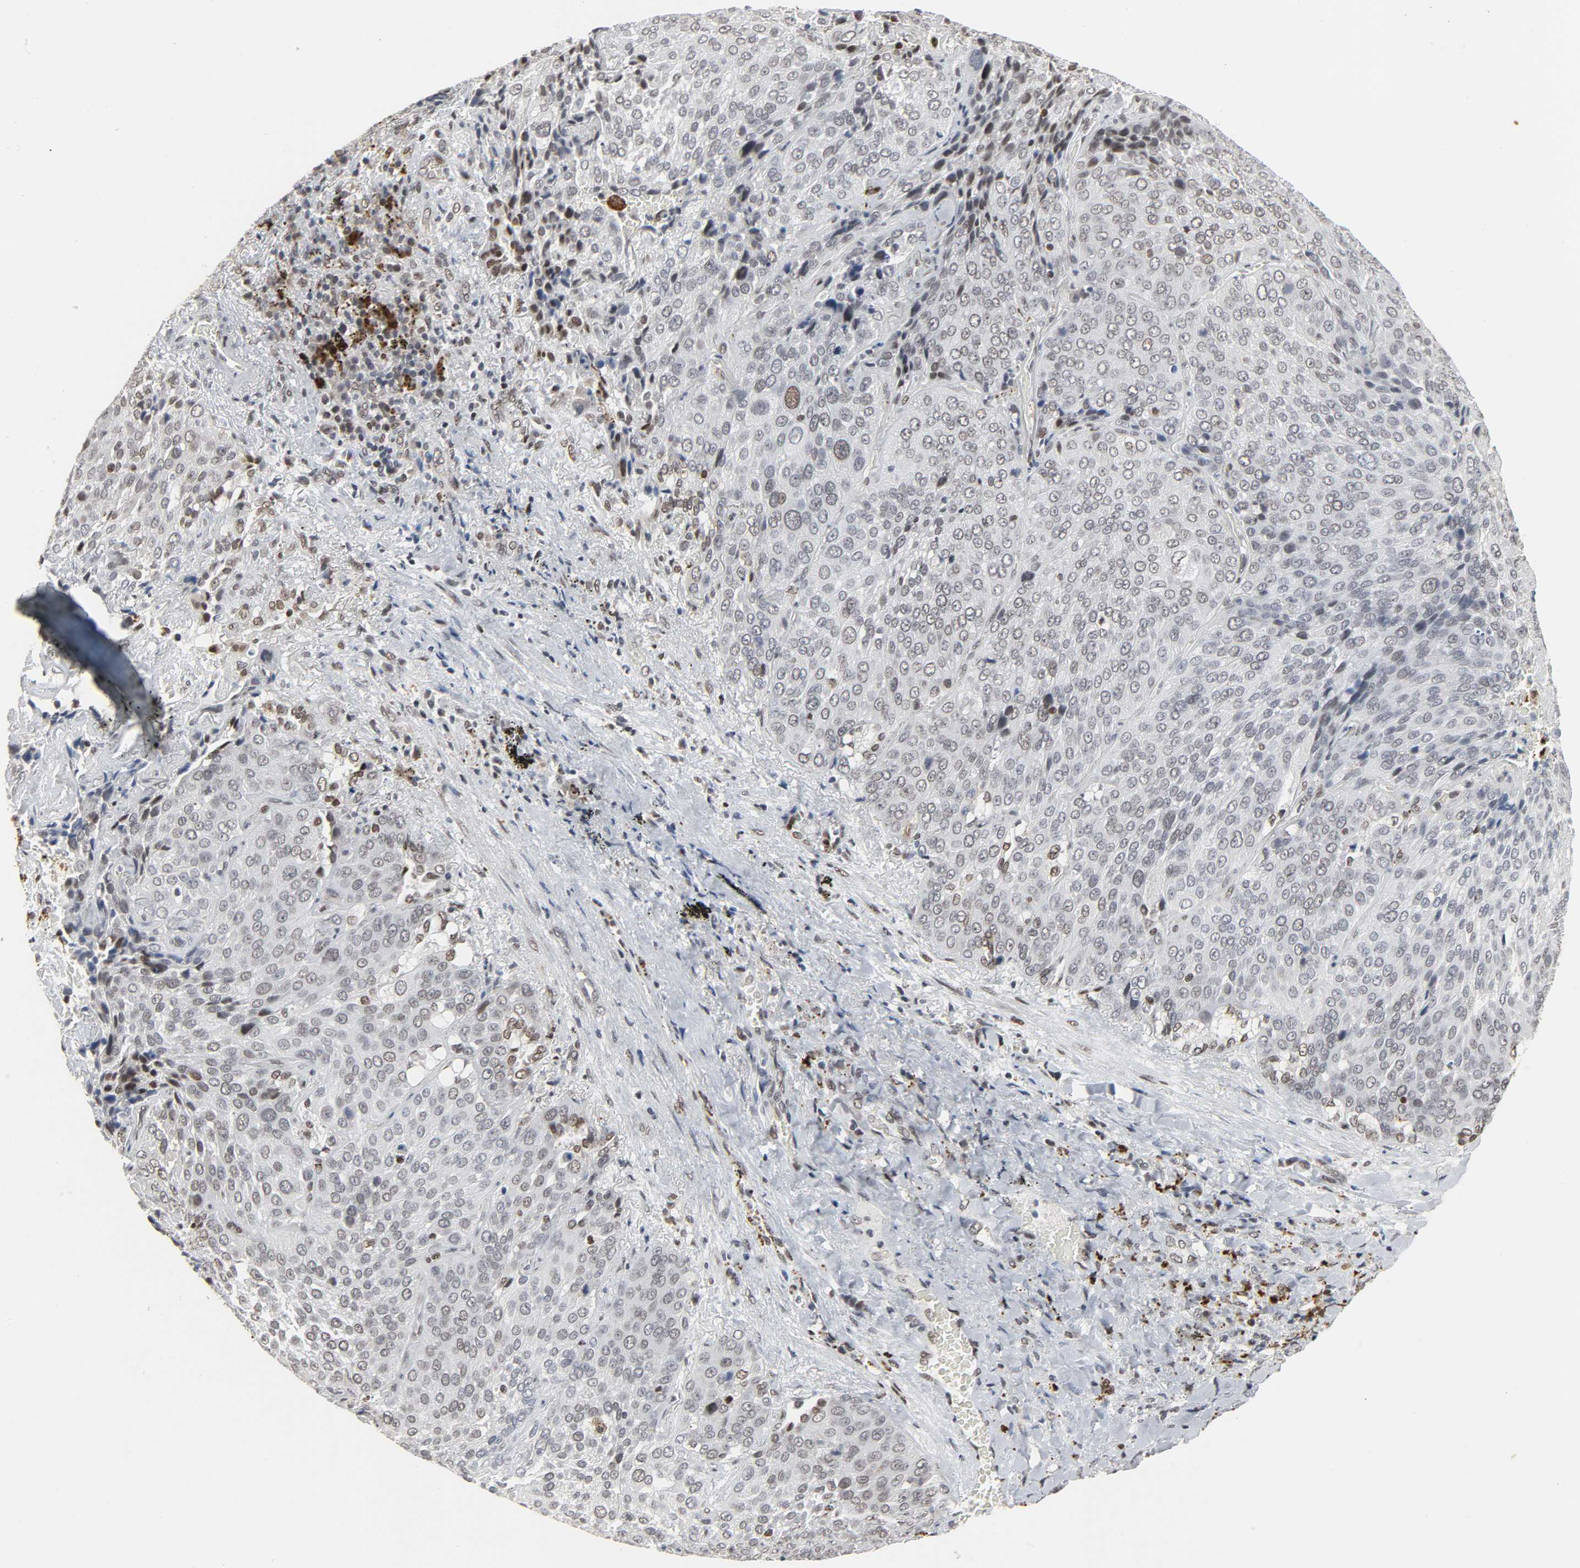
{"staining": {"intensity": "weak", "quantity": "<25%", "location": "nuclear"}, "tissue": "lung cancer", "cell_type": "Tumor cells", "image_type": "cancer", "snomed": [{"axis": "morphology", "description": "Squamous cell carcinoma, NOS"}, {"axis": "topography", "description": "Lung"}], "caption": "DAB immunohistochemical staining of human lung squamous cell carcinoma demonstrates no significant staining in tumor cells.", "gene": "DAZAP1", "patient": {"sex": "male", "age": 54}}